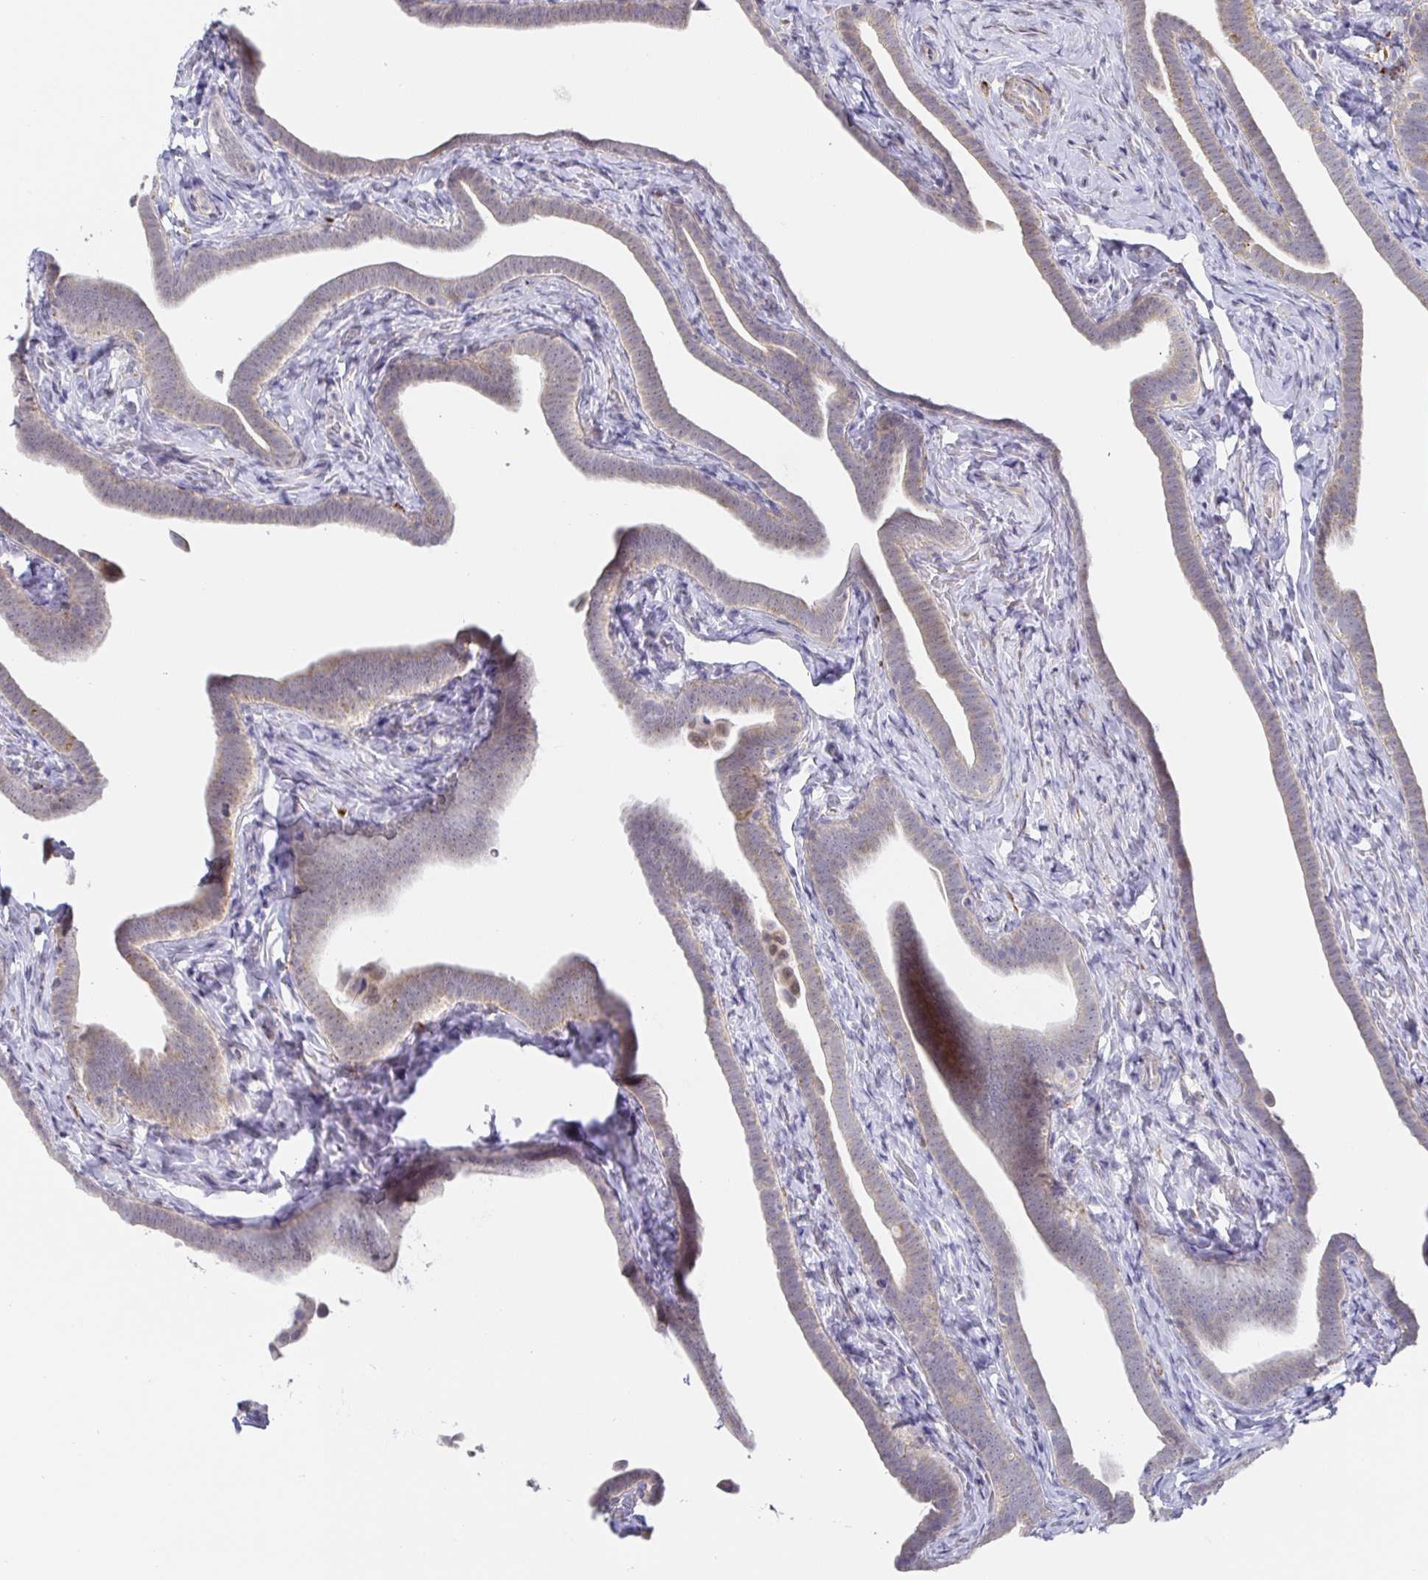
{"staining": {"intensity": "moderate", "quantity": "<25%", "location": "cytoplasmic/membranous"}, "tissue": "fallopian tube", "cell_type": "Glandular cells", "image_type": "normal", "snomed": [{"axis": "morphology", "description": "Normal tissue, NOS"}, {"axis": "topography", "description": "Fallopian tube"}], "caption": "Immunohistochemistry photomicrograph of normal fallopian tube: human fallopian tube stained using immunohistochemistry (IHC) reveals low levels of moderate protein expression localized specifically in the cytoplasmic/membranous of glandular cells, appearing as a cytoplasmic/membranous brown color.", "gene": "CIT", "patient": {"sex": "female", "age": 69}}